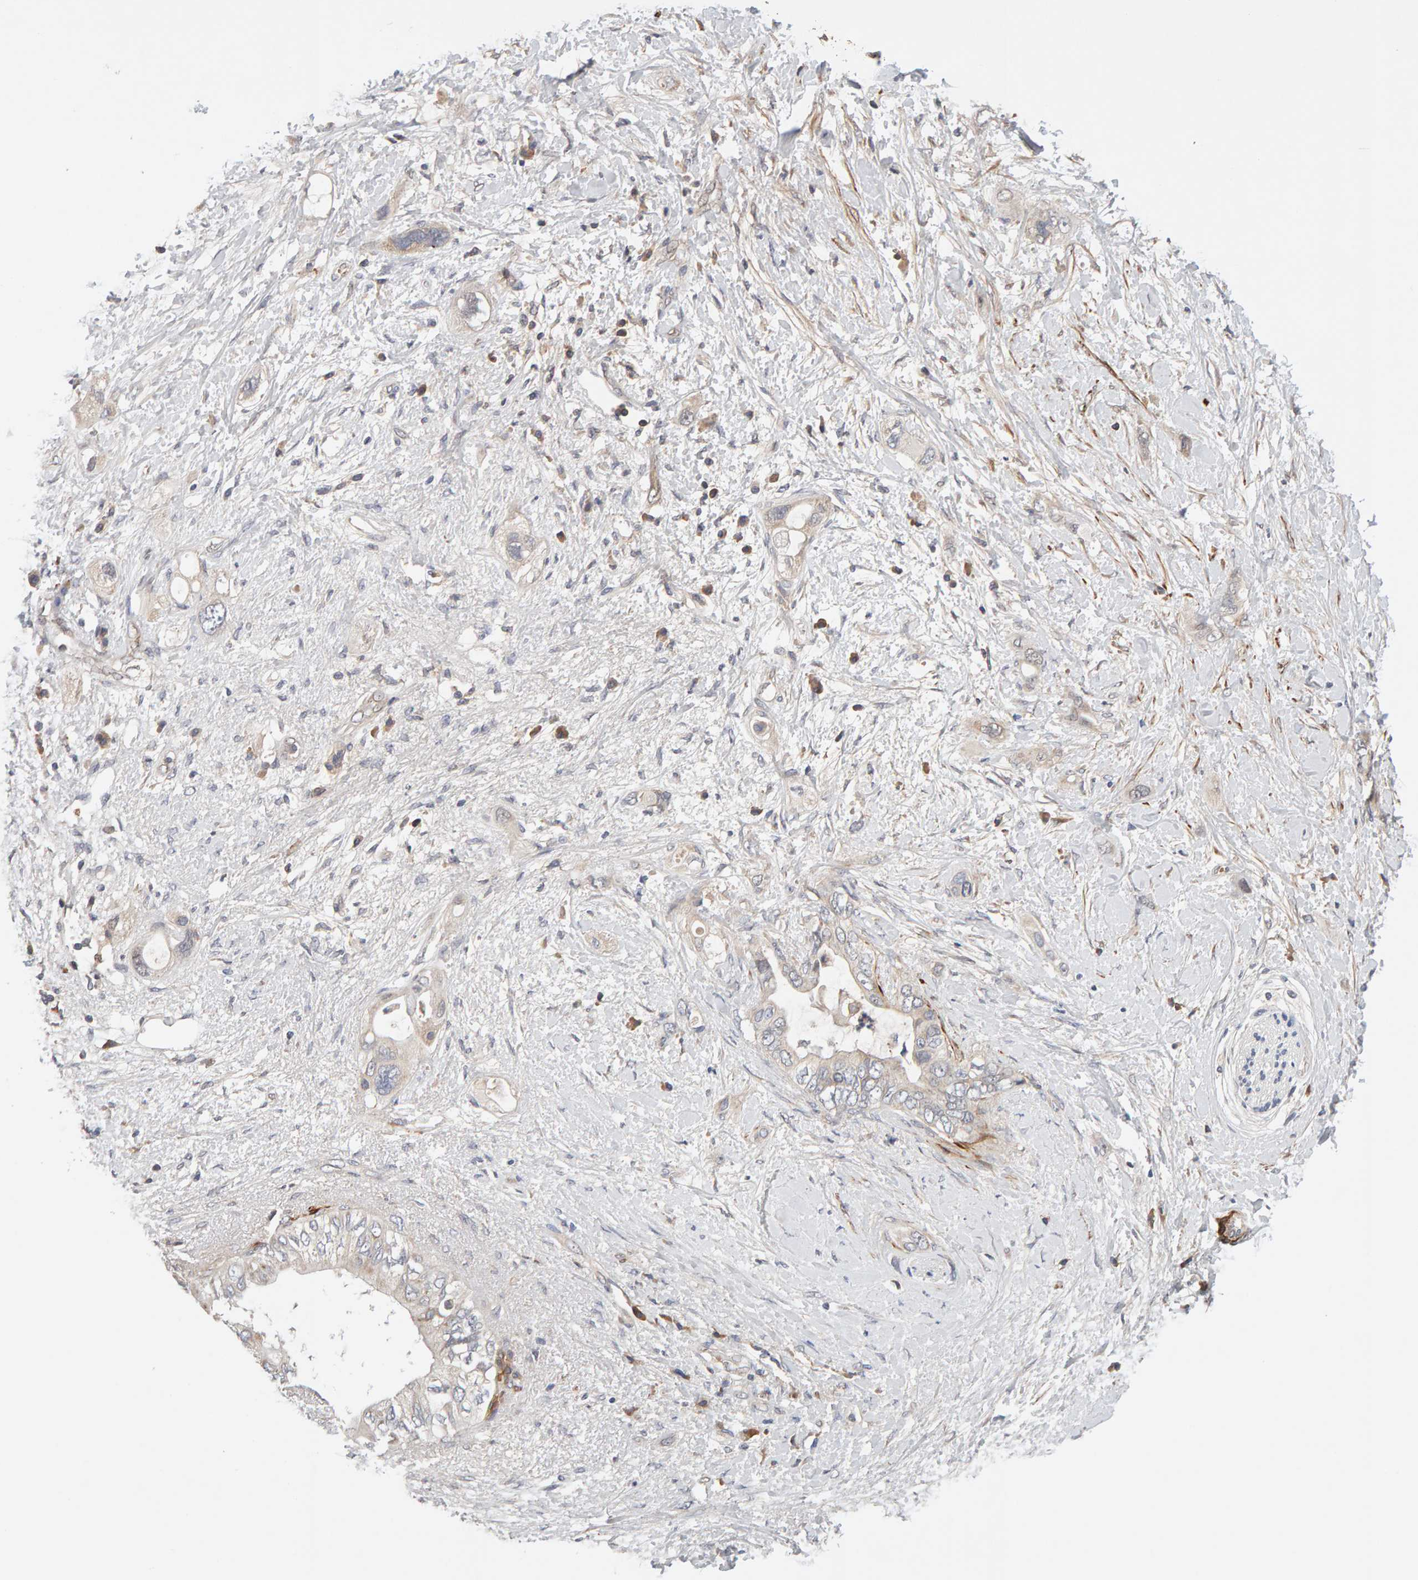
{"staining": {"intensity": "weak", "quantity": ">75%", "location": "cytoplasmic/membranous"}, "tissue": "pancreatic cancer", "cell_type": "Tumor cells", "image_type": "cancer", "snomed": [{"axis": "morphology", "description": "Adenocarcinoma, NOS"}, {"axis": "topography", "description": "Pancreas"}], "caption": "An IHC micrograph of tumor tissue is shown. Protein staining in brown highlights weak cytoplasmic/membranous positivity in pancreatic cancer within tumor cells. (DAB IHC with brightfield microscopy, high magnification).", "gene": "NUDCD1", "patient": {"sex": "female", "age": 56}}